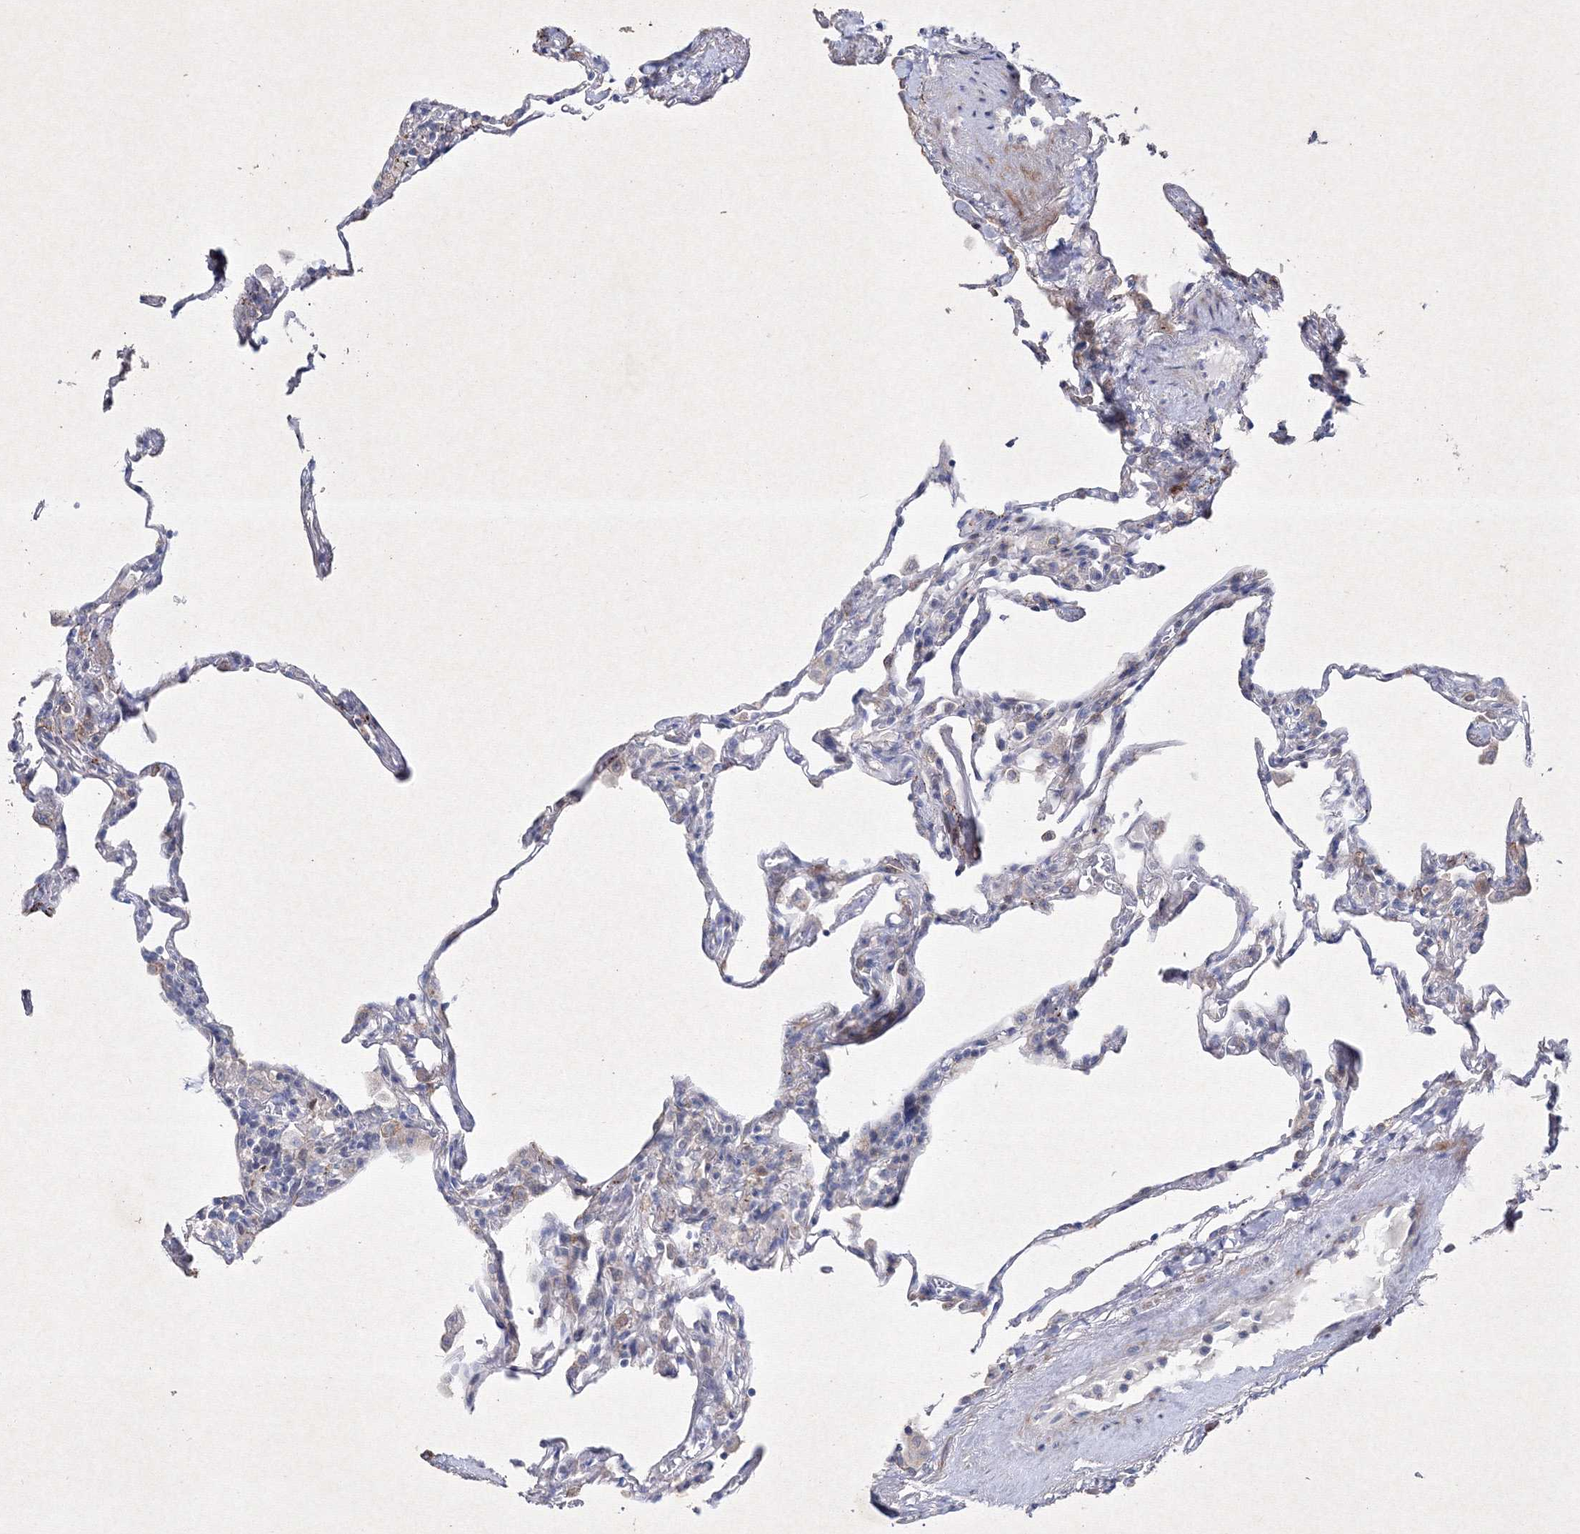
{"staining": {"intensity": "weak", "quantity": "<25%", "location": "cytoplasmic/membranous"}, "tissue": "lung", "cell_type": "Alveolar cells", "image_type": "normal", "snomed": [{"axis": "morphology", "description": "Normal tissue, NOS"}, {"axis": "topography", "description": "Lung"}], "caption": "Immunohistochemical staining of unremarkable human lung displays no significant expression in alveolar cells. The staining was performed using DAB (3,3'-diaminobenzidine) to visualize the protein expression in brown, while the nuclei were stained in blue with hematoxylin (Magnification: 20x).", "gene": "SMIM29", "patient": {"sex": "male", "age": 59}}